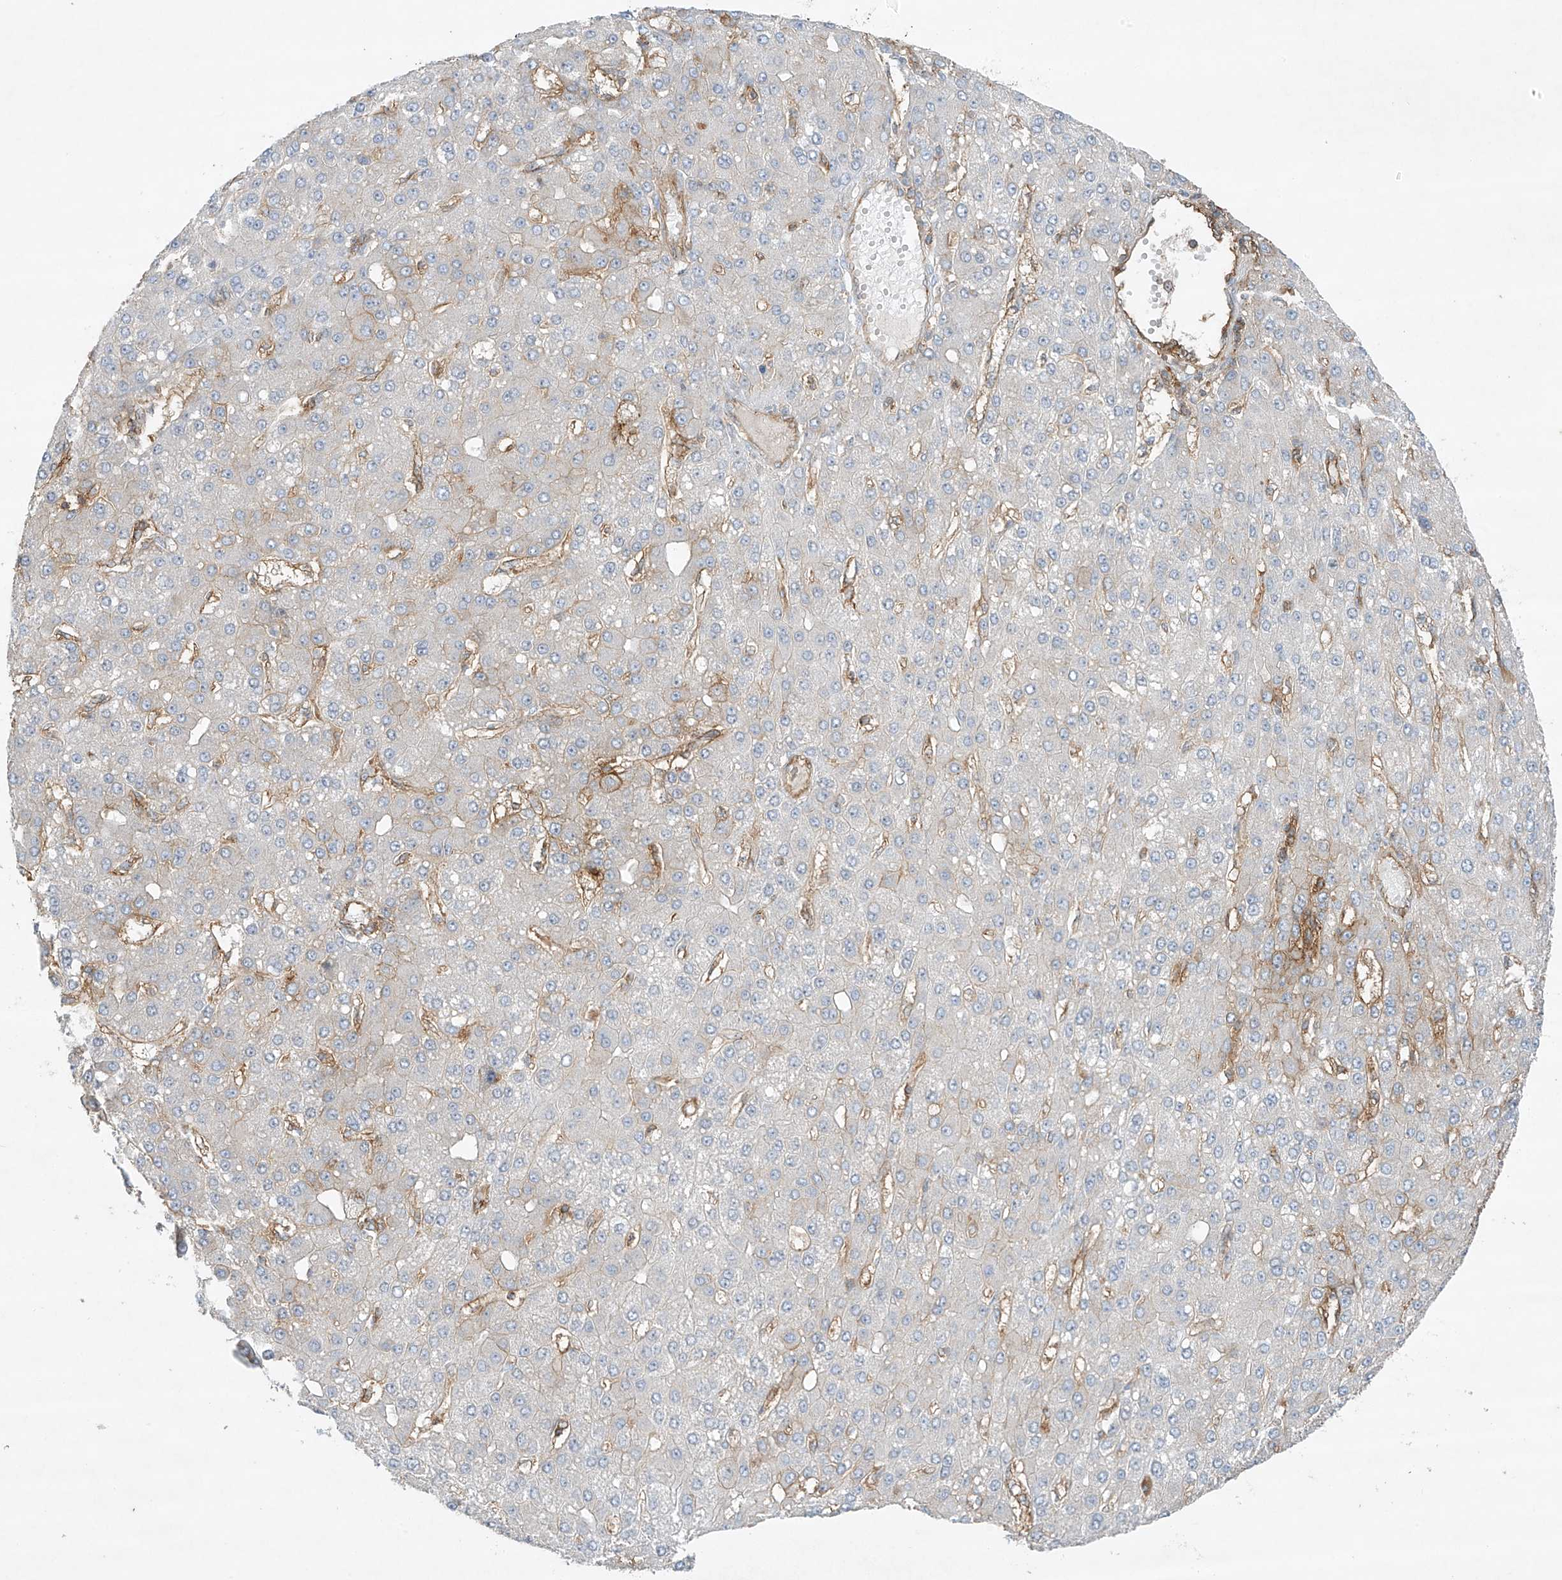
{"staining": {"intensity": "weak", "quantity": "<25%", "location": "cytoplasmic/membranous"}, "tissue": "liver cancer", "cell_type": "Tumor cells", "image_type": "cancer", "snomed": [{"axis": "morphology", "description": "Carcinoma, Hepatocellular, NOS"}, {"axis": "topography", "description": "Liver"}], "caption": "The photomicrograph demonstrates no significant staining in tumor cells of liver cancer (hepatocellular carcinoma).", "gene": "HLA-E", "patient": {"sex": "male", "age": 67}}